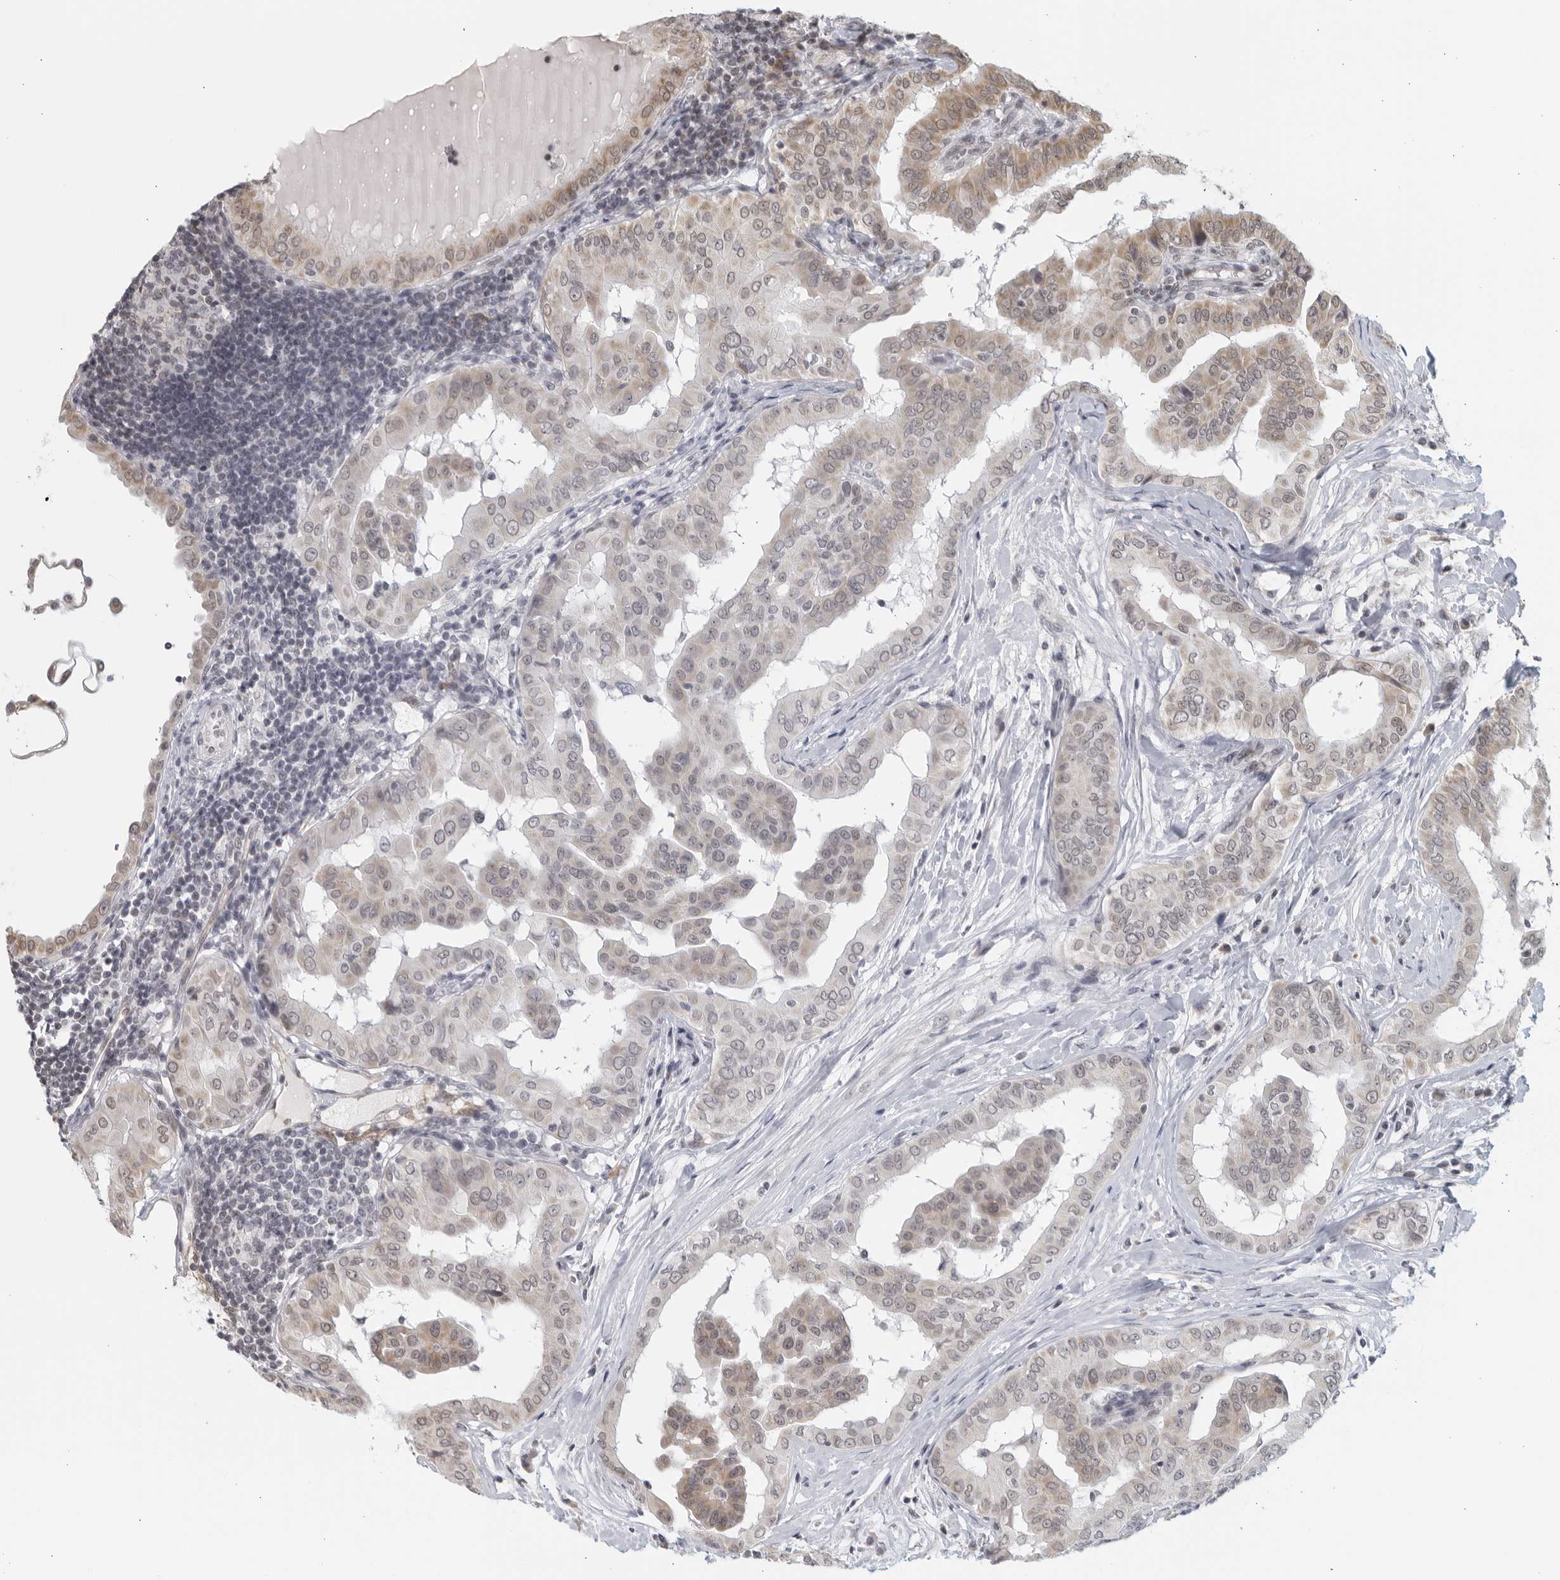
{"staining": {"intensity": "weak", "quantity": ">75%", "location": "cytoplasmic/membranous"}, "tissue": "thyroid cancer", "cell_type": "Tumor cells", "image_type": "cancer", "snomed": [{"axis": "morphology", "description": "Papillary adenocarcinoma, NOS"}, {"axis": "topography", "description": "Thyroid gland"}], "caption": "IHC micrograph of human thyroid cancer (papillary adenocarcinoma) stained for a protein (brown), which exhibits low levels of weak cytoplasmic/membranous expression in approximately >75% of tumor cells.", "gene": "RAB11FIP3", "patient": {"sex": "male", "age": 33}}